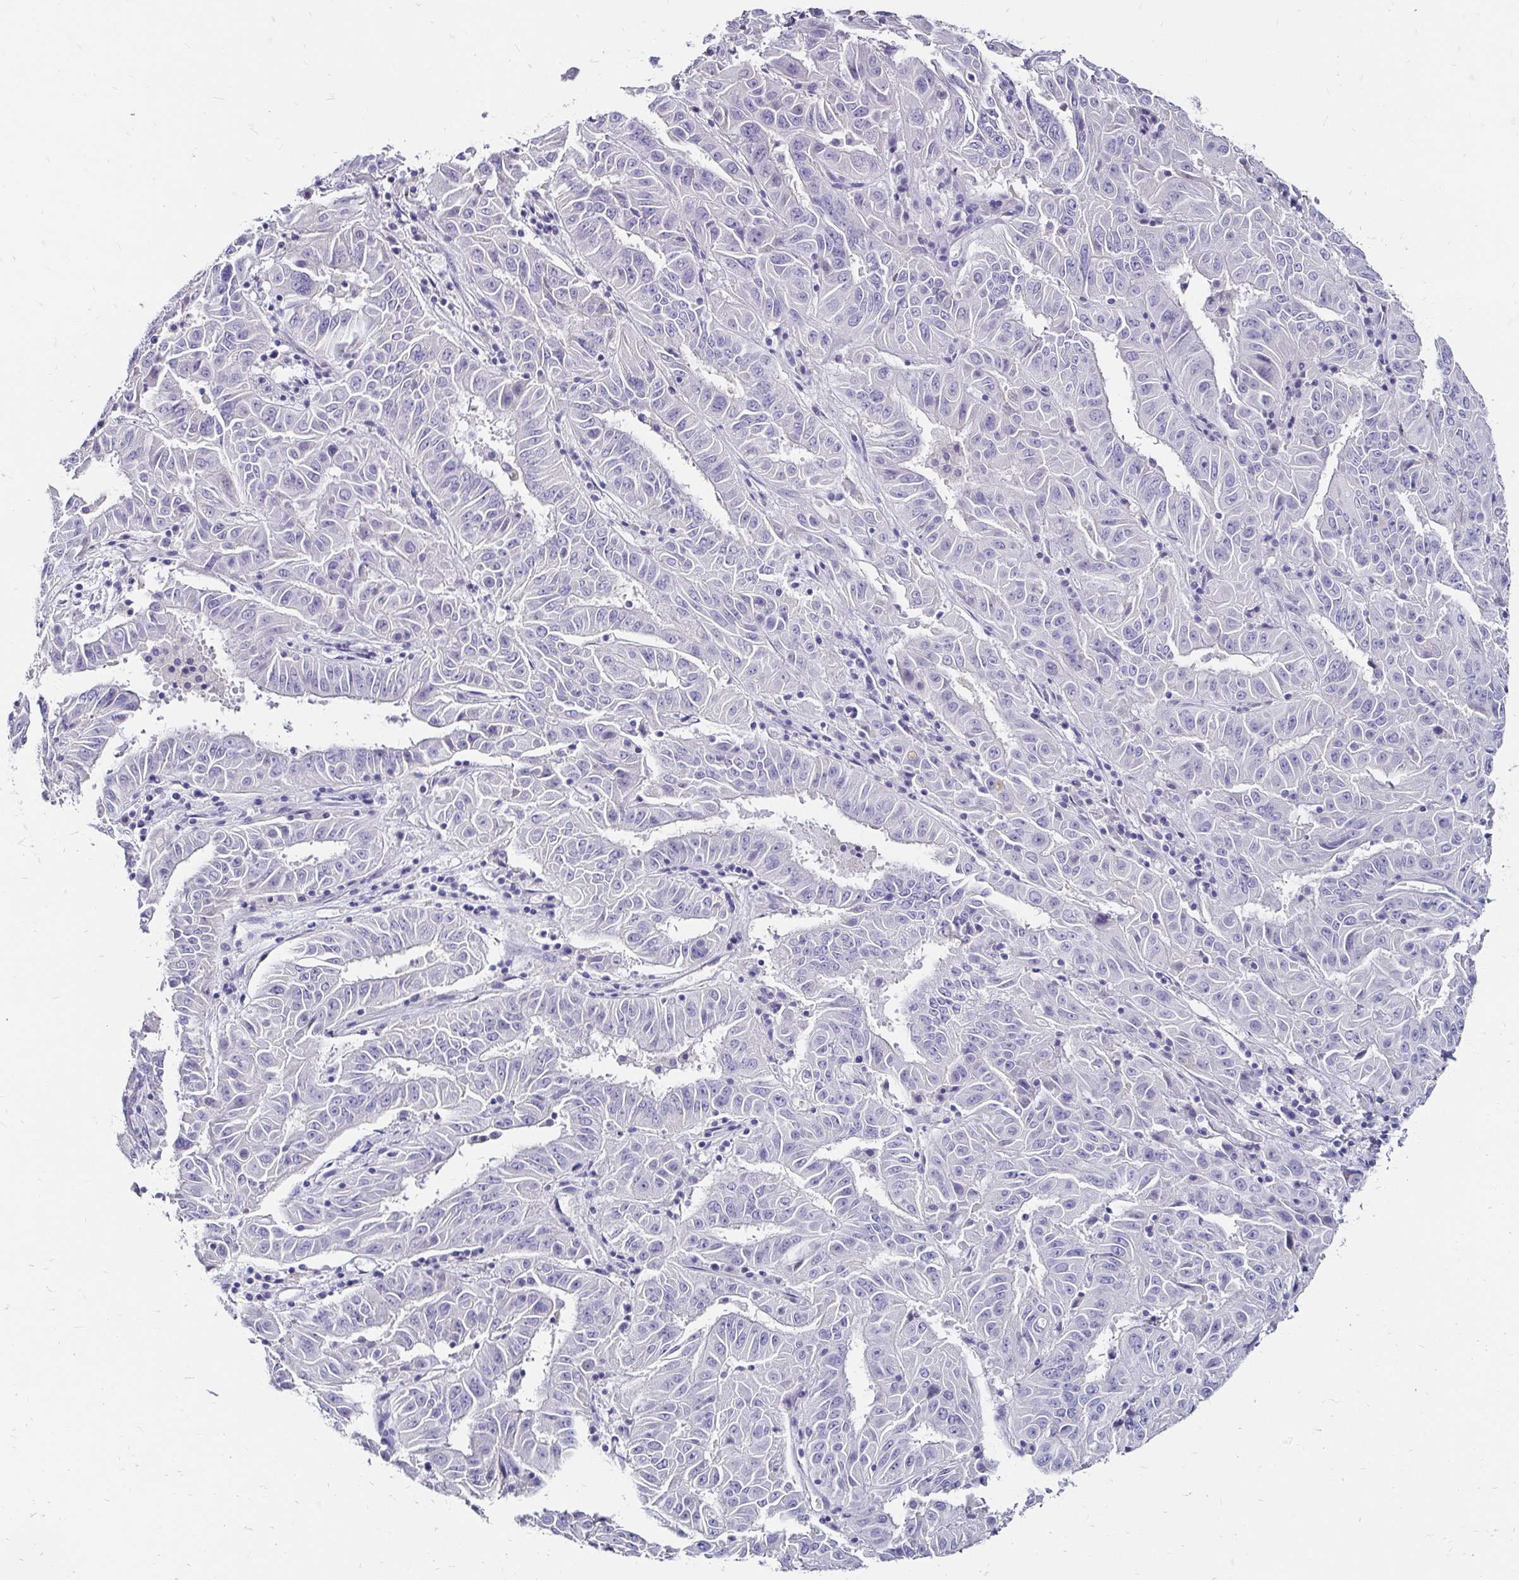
{"staining": {"intensity": "negative", "quantity": "none", "location": "none"}, "tissue": "pancreatic cancer", "cell_type": "Tumor cells", "image_type": "cancer", "snomed": [{"axis": "morphology", "description": "Adenocarcinoma, NOS"}, {"axis": "topography", "description": "Pancreas"}], "caption": "An IHC histopathology image of pancreatic cancer (adenocarcinoma) is shown. There is no staining in tumor cells of pancreatic cancer (adenocarcinoma).", "gene": "SCG3", "patient": {"sex": "male", "age": 63}}